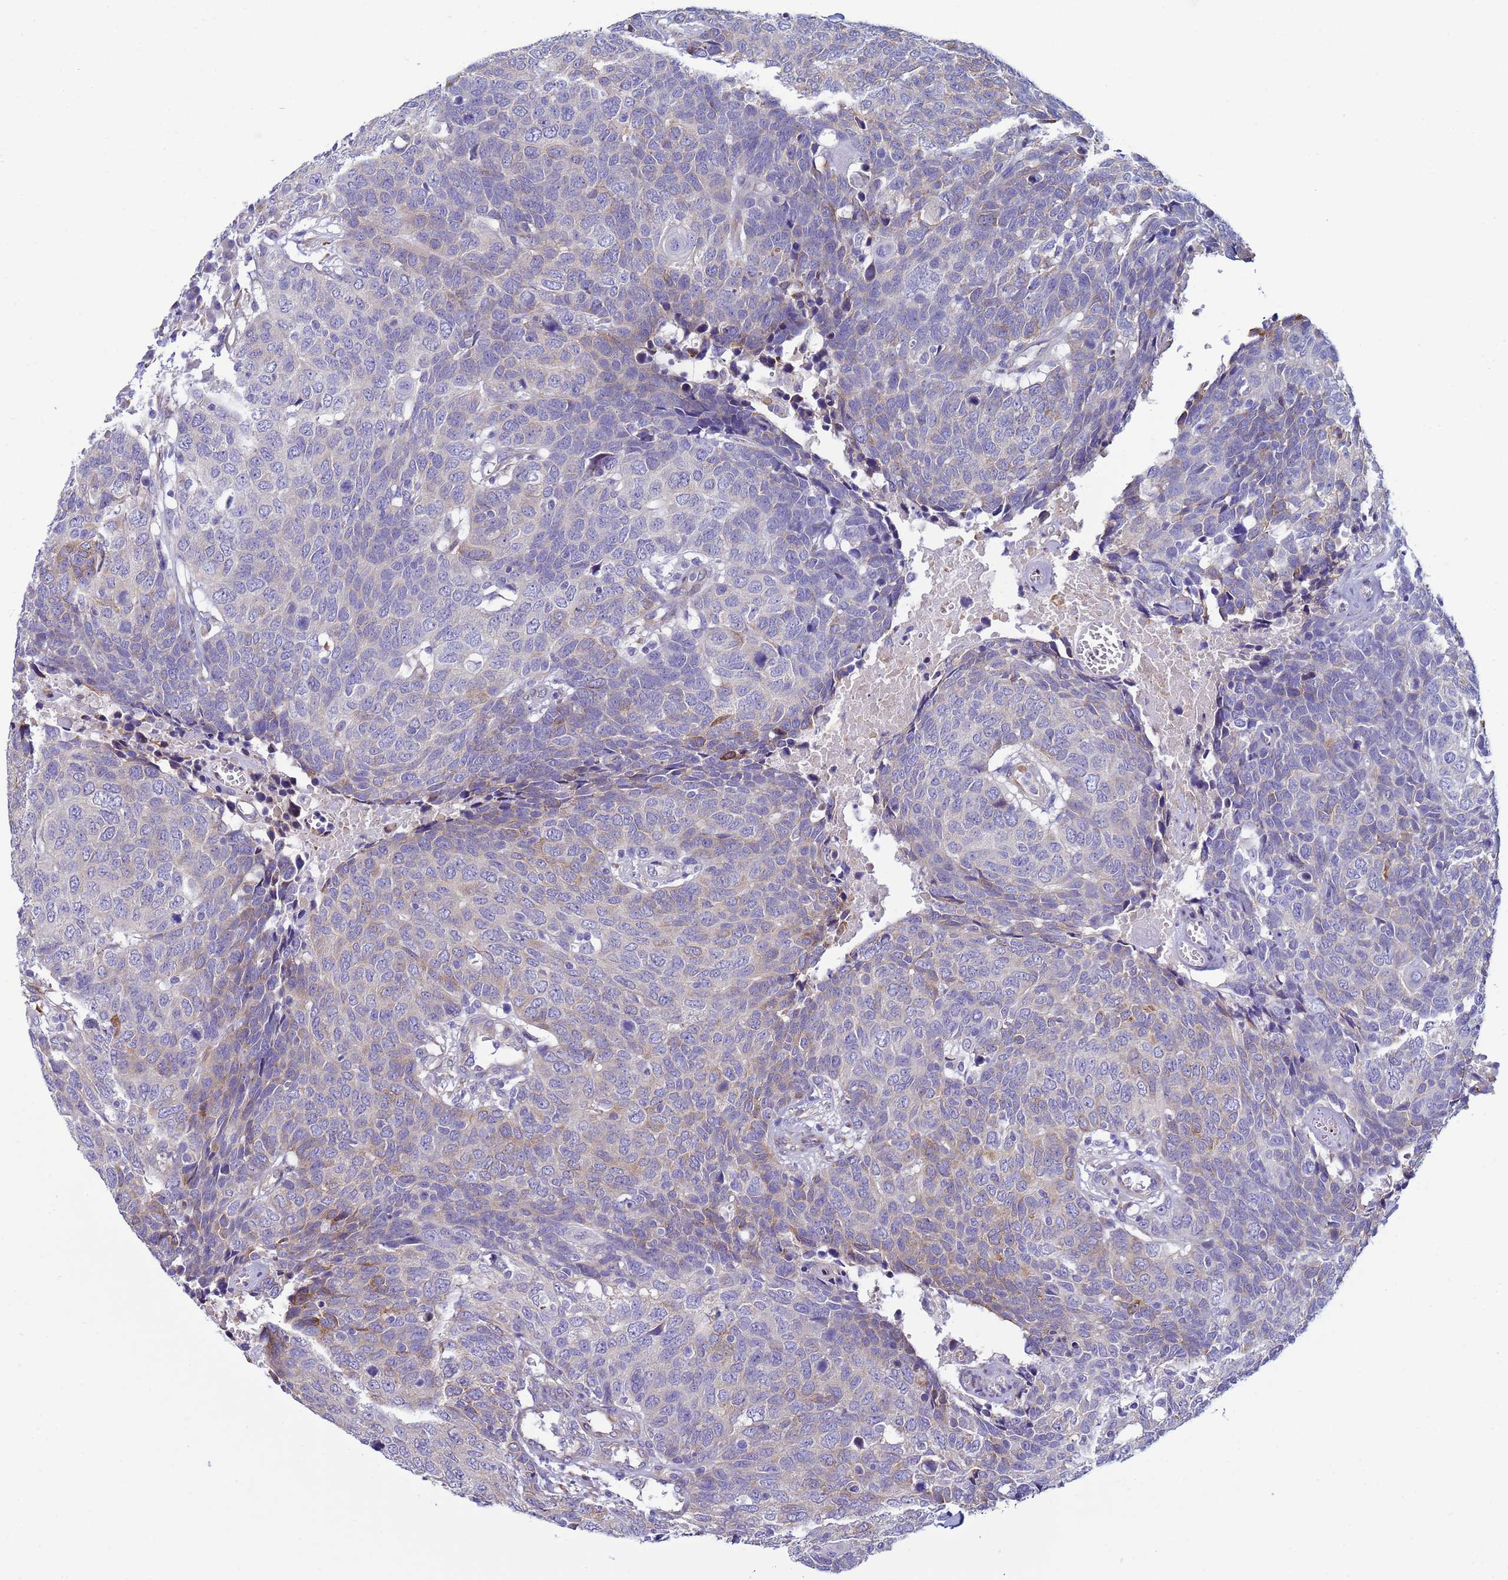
{"staining": {"intensity": "weak", "quantity": "<25%", "location": "cytoplasmic/membranous"}, "tissue": "head and neck cancer", "cell_type": "Tumor cells", "image_type": "cancer", "snomed": [{"axis": "morphology", "description": "Squamous cell carcinoma, NOS"}, {"axis": "topography", "description": "Head-Neck"}], "caption": "DAB immunohistochemical staining of head and neck squamous cell carcinoma displays no significant positivity in tumor cells.", "gene": "TRPC6", "patient": {"sex": "male", "age": 66}}